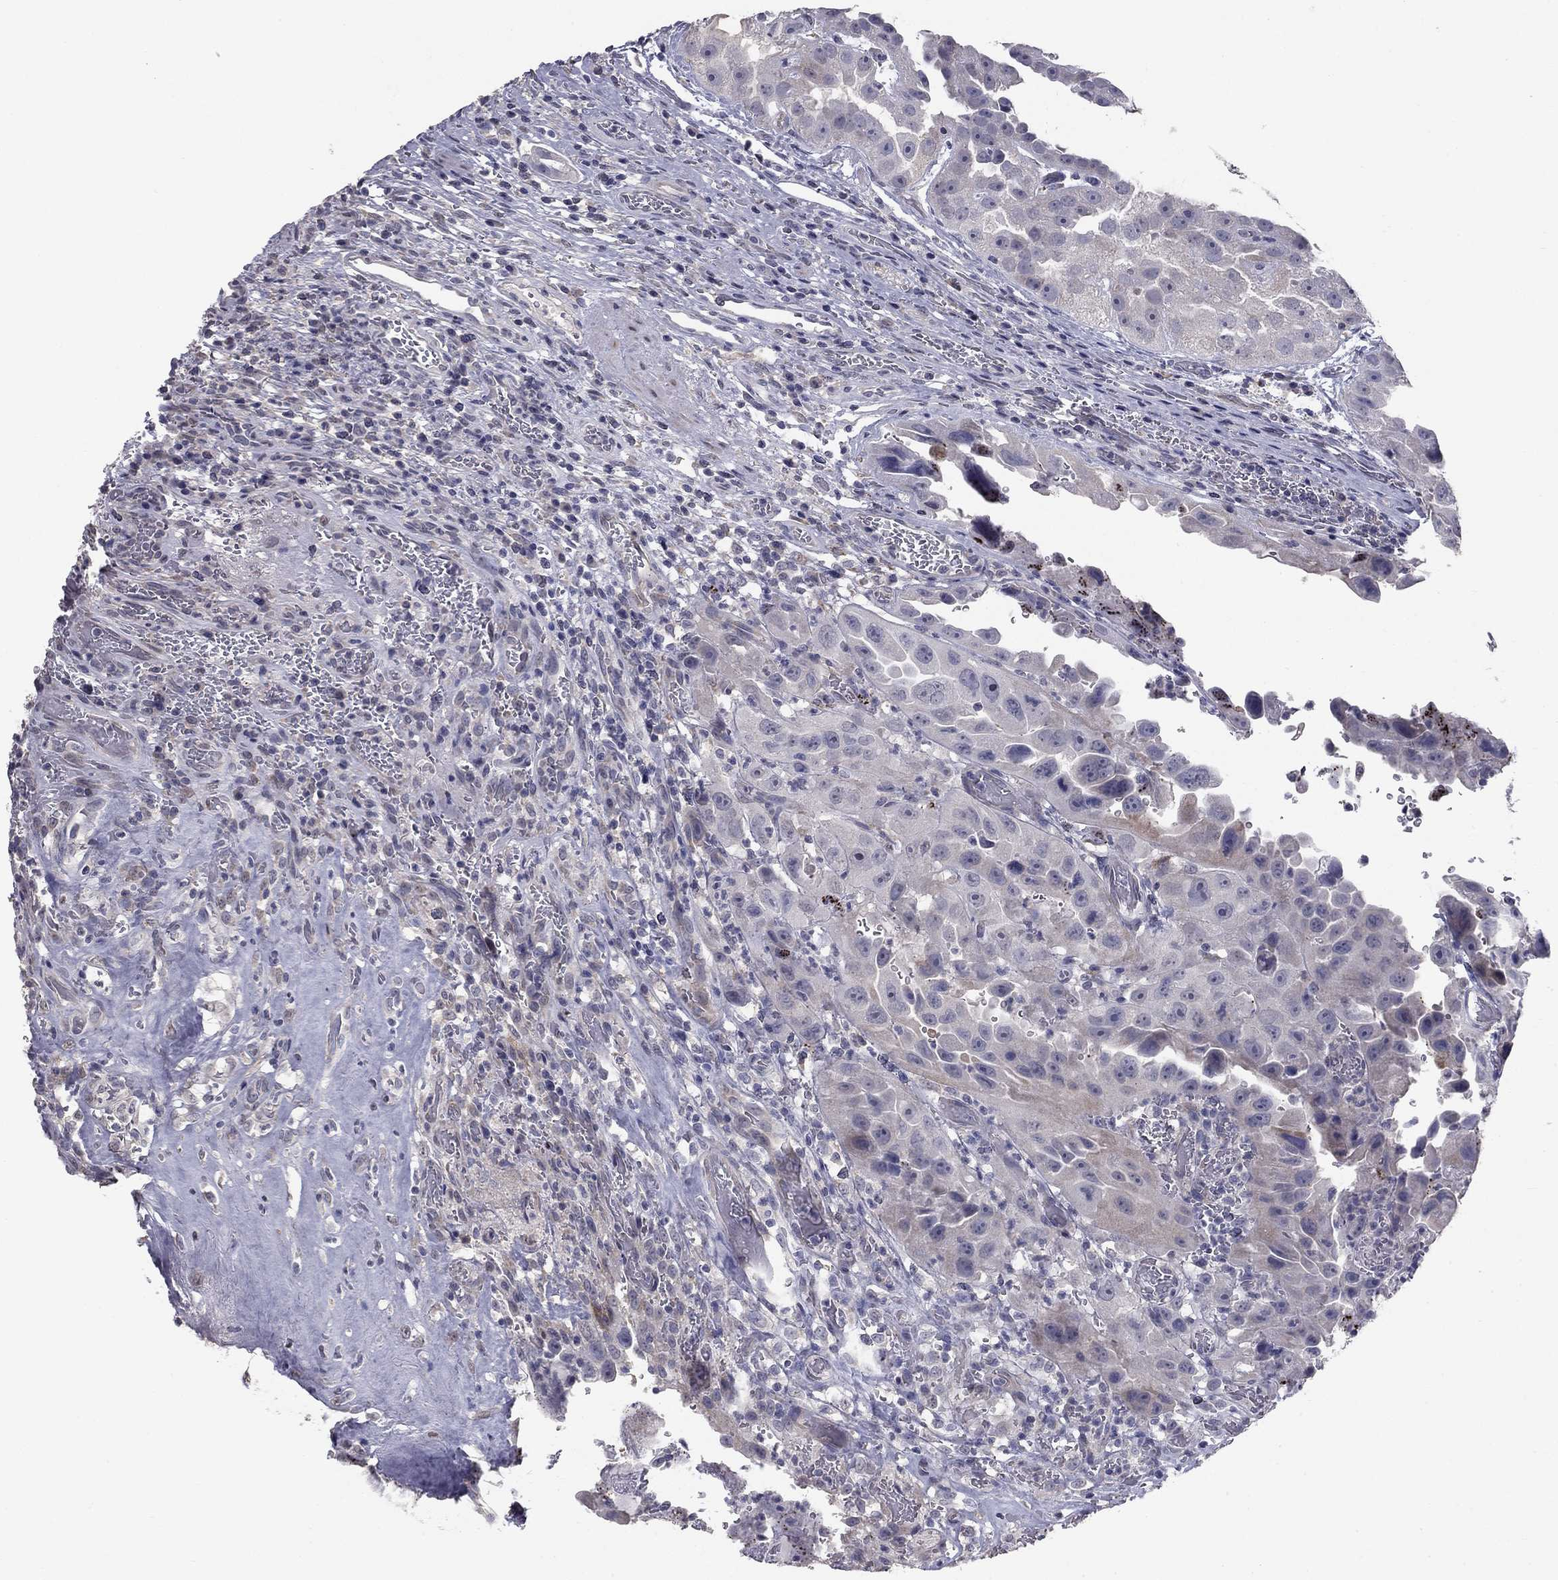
{"staining": {"intensity": "negative", "quantity": "none", "location": "none"}, "tissue": "urothelial cancer", "cell_type": "Tumor cells", "image_type": "cancer", "snomed": [{"axis": "morphology", "description": "Urothelial carcinoma, High grade"}, {"axis": "topography", "description": "Urinary bladder"}], "caption": "High power microscopy image of an IHC photomicrograph of urothelial cancer, revealing no significant expression in tumor cells. Brightfield microscopy of immunohistochemistry (IHC) stained with DAB (3,3'-diaminobenzidine) (brown) and hematoxylin (blue), captured at high magnification.", "gene": "PRRT2", "patient": {"sex": "female", "age": 41}}